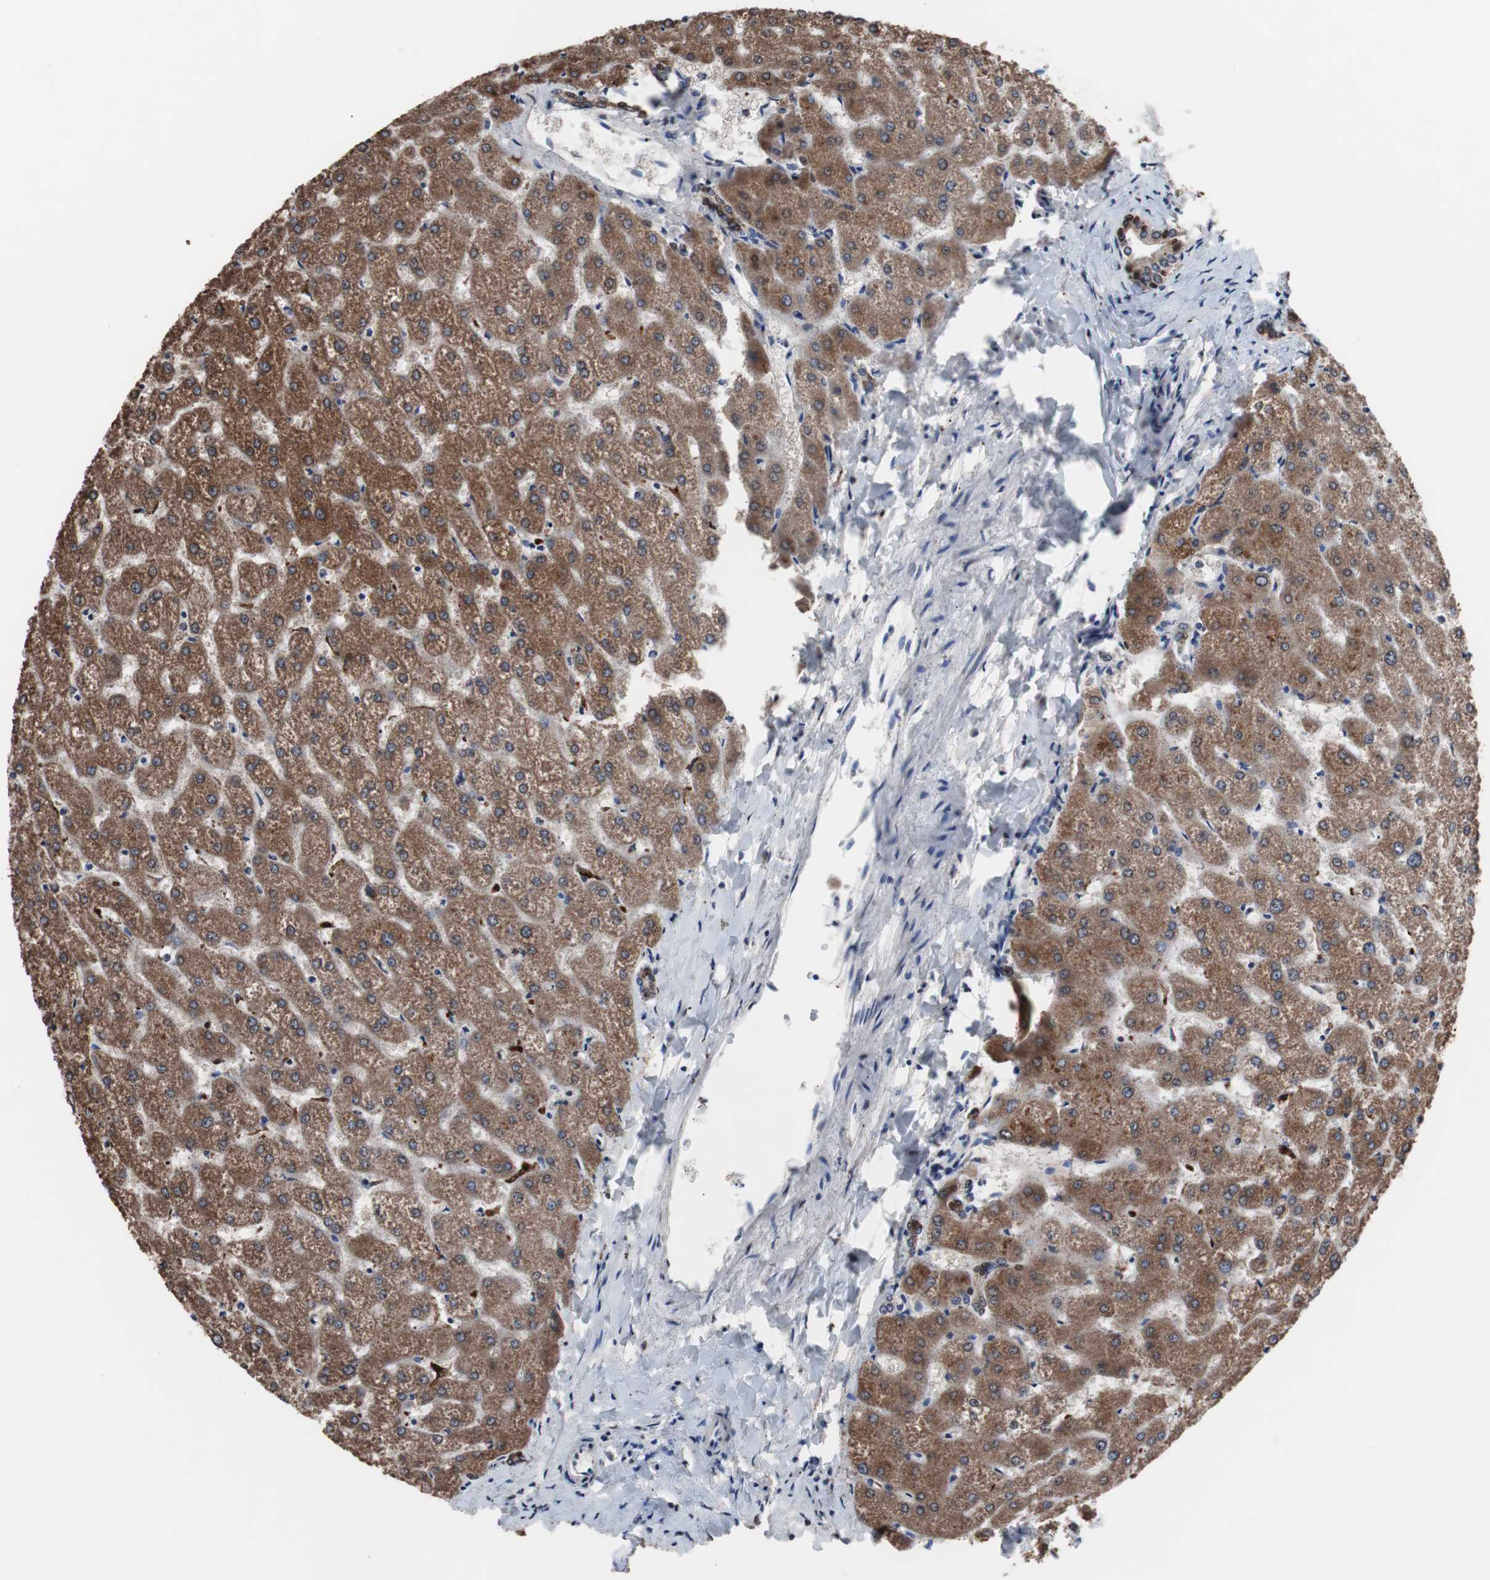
{"staining": {"intensity": "moderate", "quantity": ">75%", "location": "nuclear"}, "tissue": "liver", "cell_type": "Cholangiocytes", "image_type": "normal", "snomed": [{"axis": "morphology", "description": "Normal tissue, NOS"}, {"axis": "topography", "description": "Liver"}], "caption": "Immunohistochemical staining of normal liver exhibits medium levels of moderate nuclear positivity in about >75% of cholangiocytes. (DAB (3,3'-diaminobenzidine) IHC, brown staining for protein, blue staining for nuclei).", "gene": "MED27", "patient": {"sex": "female", "age": 32}}